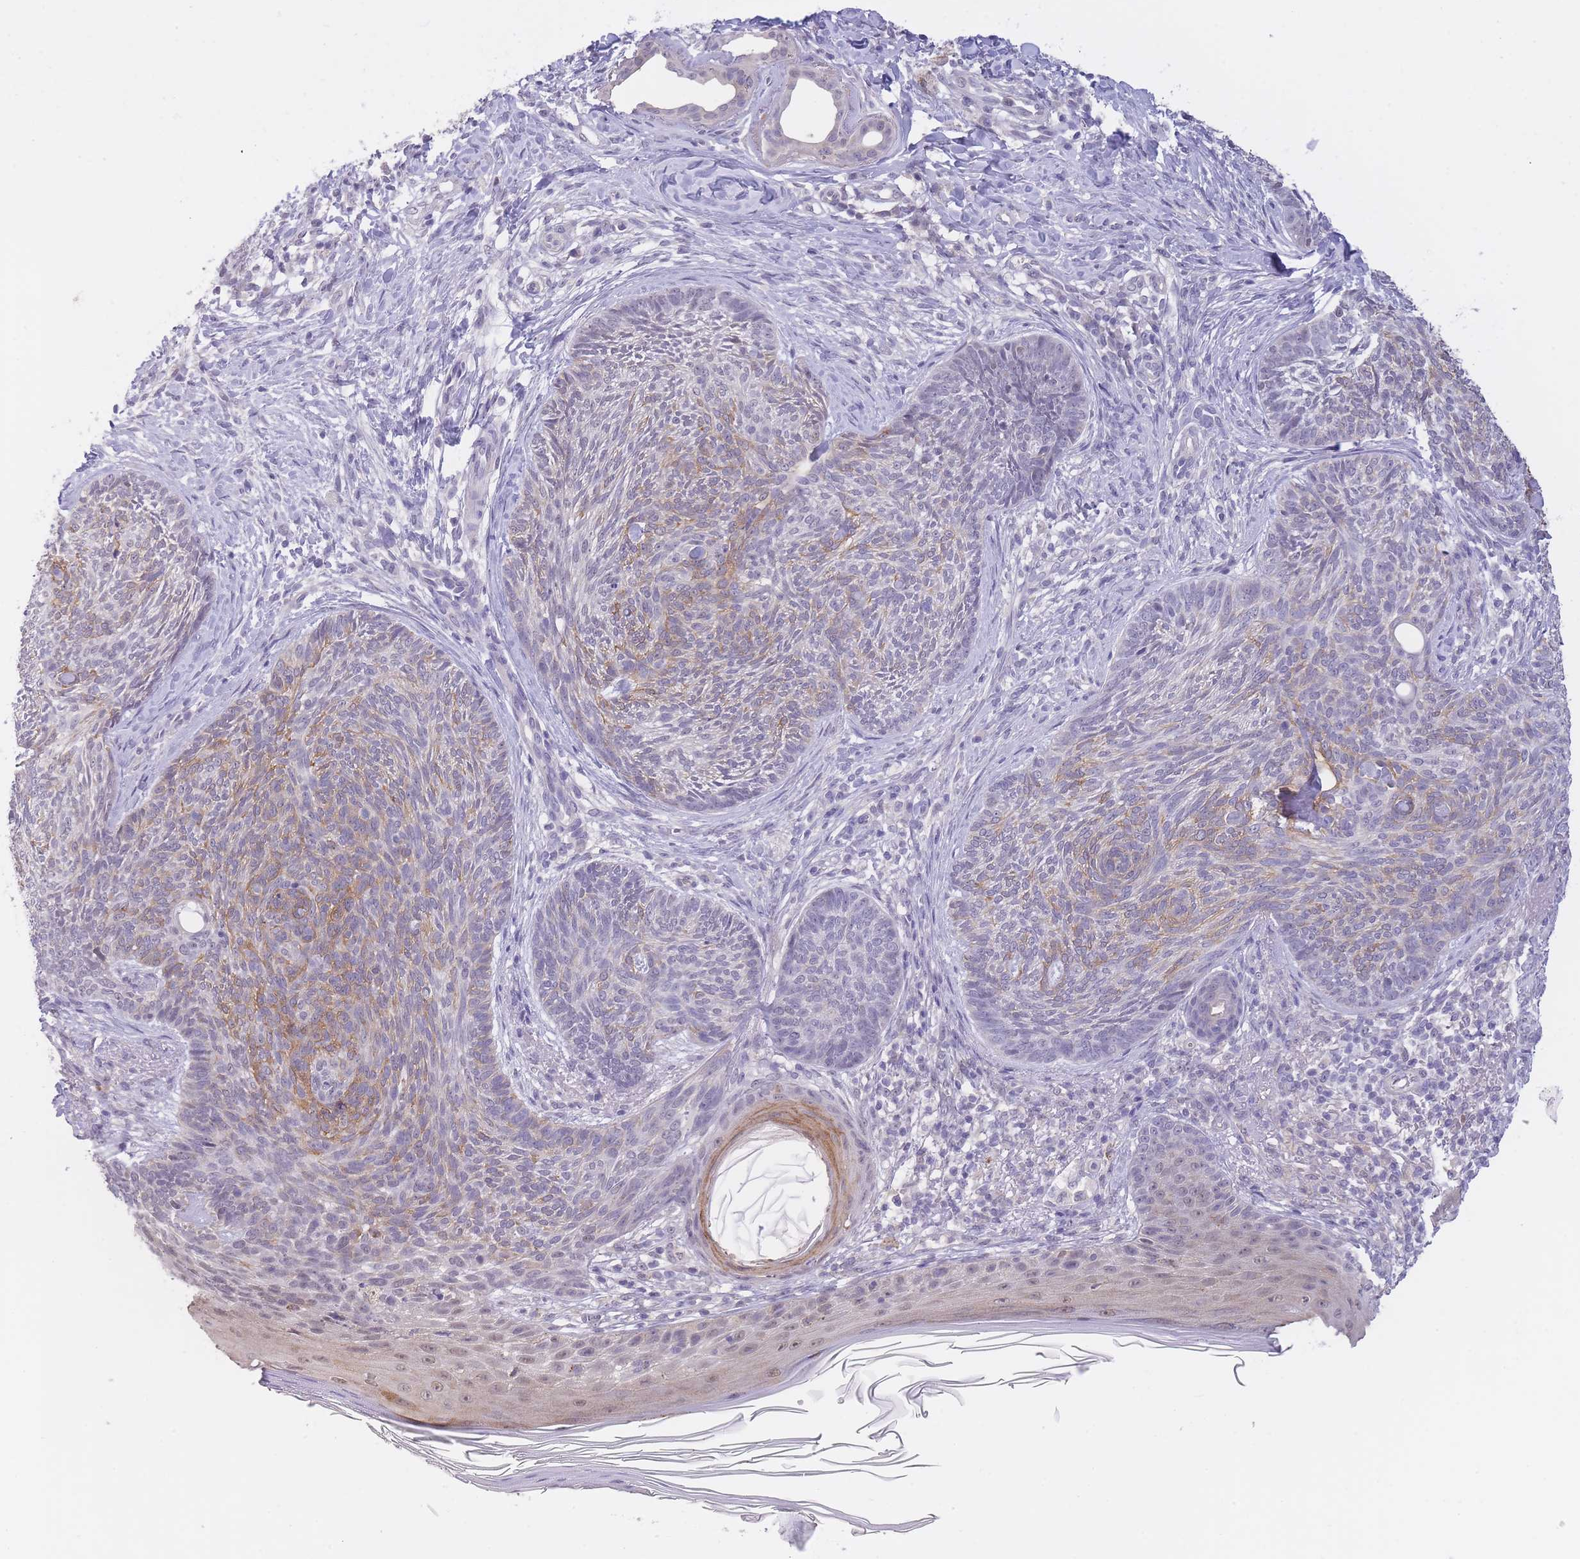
{"staining": {"intensity": "moderate", "quantity": "<25%", "location": "cytoplasmic/membranous"}, "tissue": "skin cancer", "cell_type": "Tumor cells", "image_type": "cancer", "snomed": [{"axis": "morphology", "description": "Basal cell carcinoma"}, {"axis": "topography", "description": "Skin"}], "caption": "This is an image of IHC staining of basal cell carcinoma (skin), which shows moderate expression in the cytoplasmic/membranous of tumor cells.", "gene": "GOLGA6L25", "patient": {"sex": "male", "age": 73}}